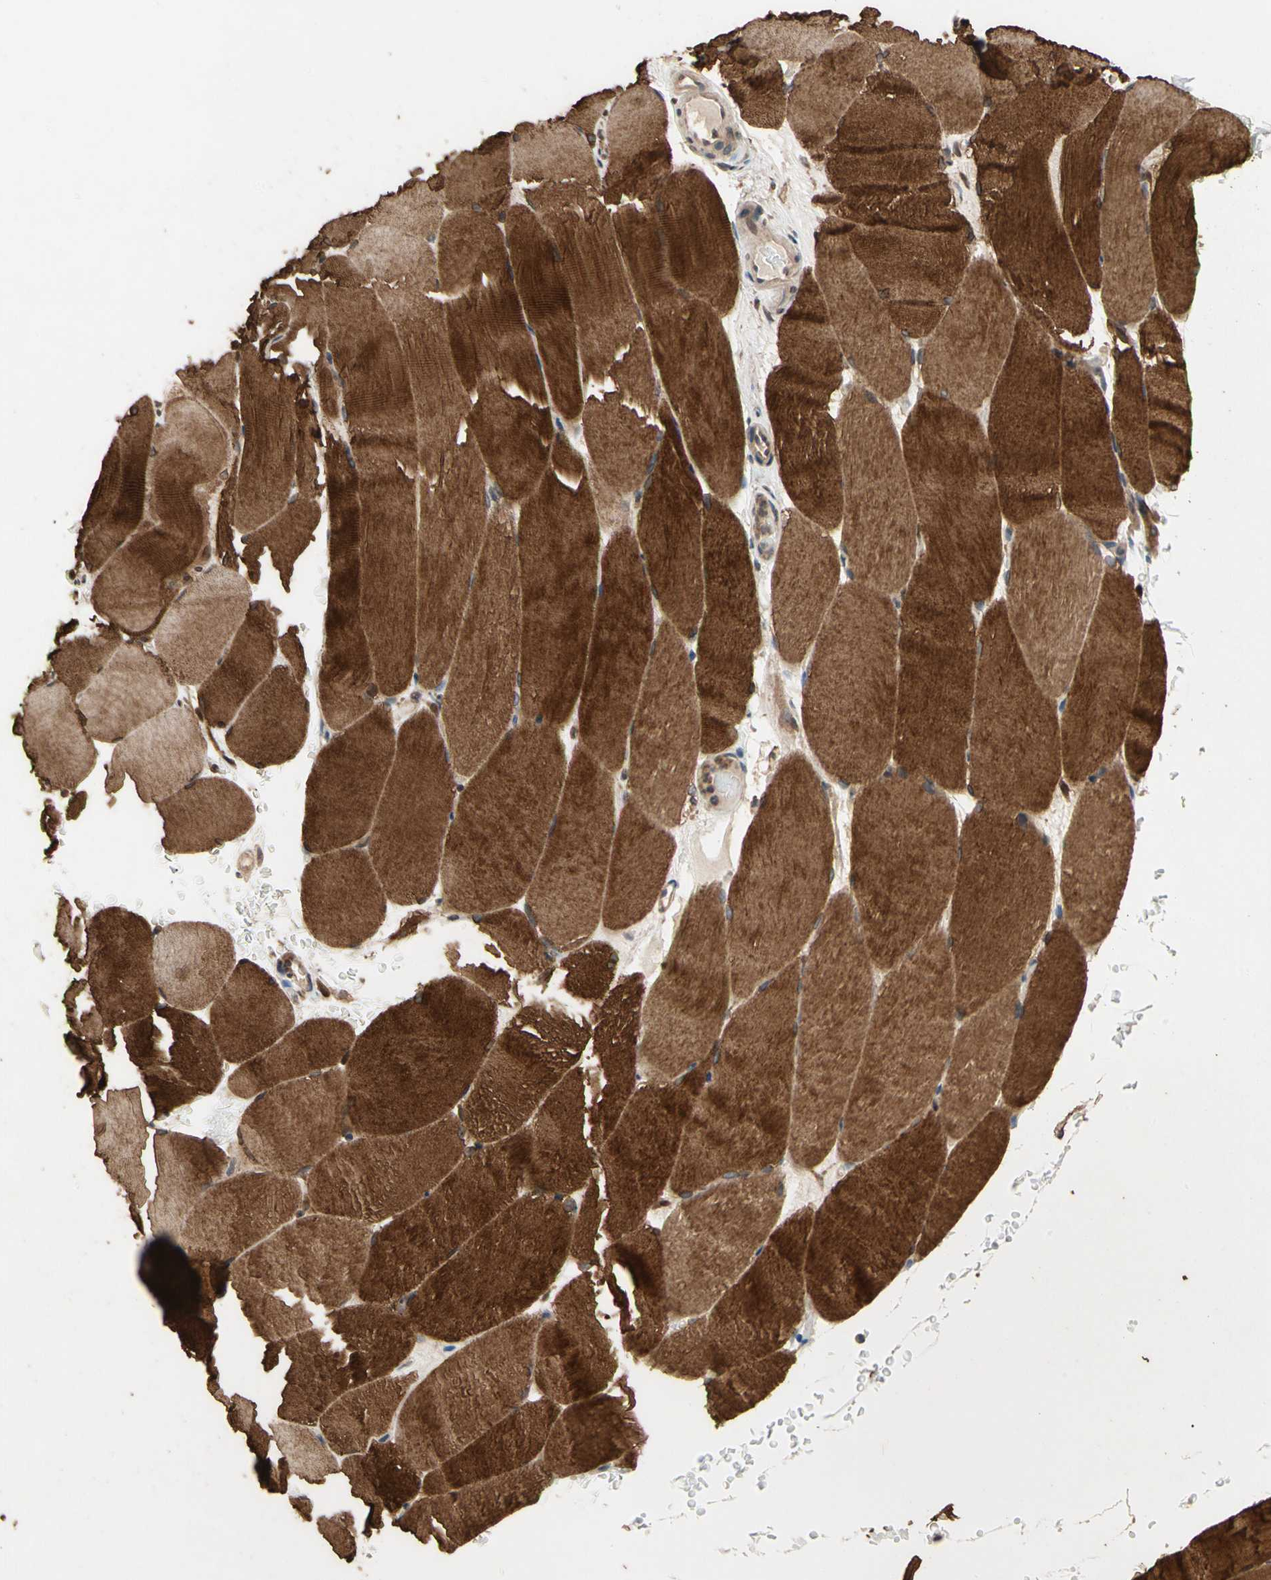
{"staining": {"intensity": "strong", "quantity": ">75%", "location": "cytoplasmic/membranous"}, "tissue": "skeletal muscle", "cell_type": "Myocytes", "image_type": "normal", "snomed": [{"axis": "morphology", "description": "Normal tissue, NOS"}, {"axis": "topography", "description": "Skeletal muscle"}, {"axis": "topography", "description": "Parathyroid gland"}], "caption": "Normal skeletal muscle reveals strong cytoplasmic/membranous staining in approximately >75% of myocytes, visualized by immunohistochemistry. The protein is shown in brown color, while the nuclei are stained blue.", "gene": "MAP3K10", "patient": {"sex": "female", "age": 37}}